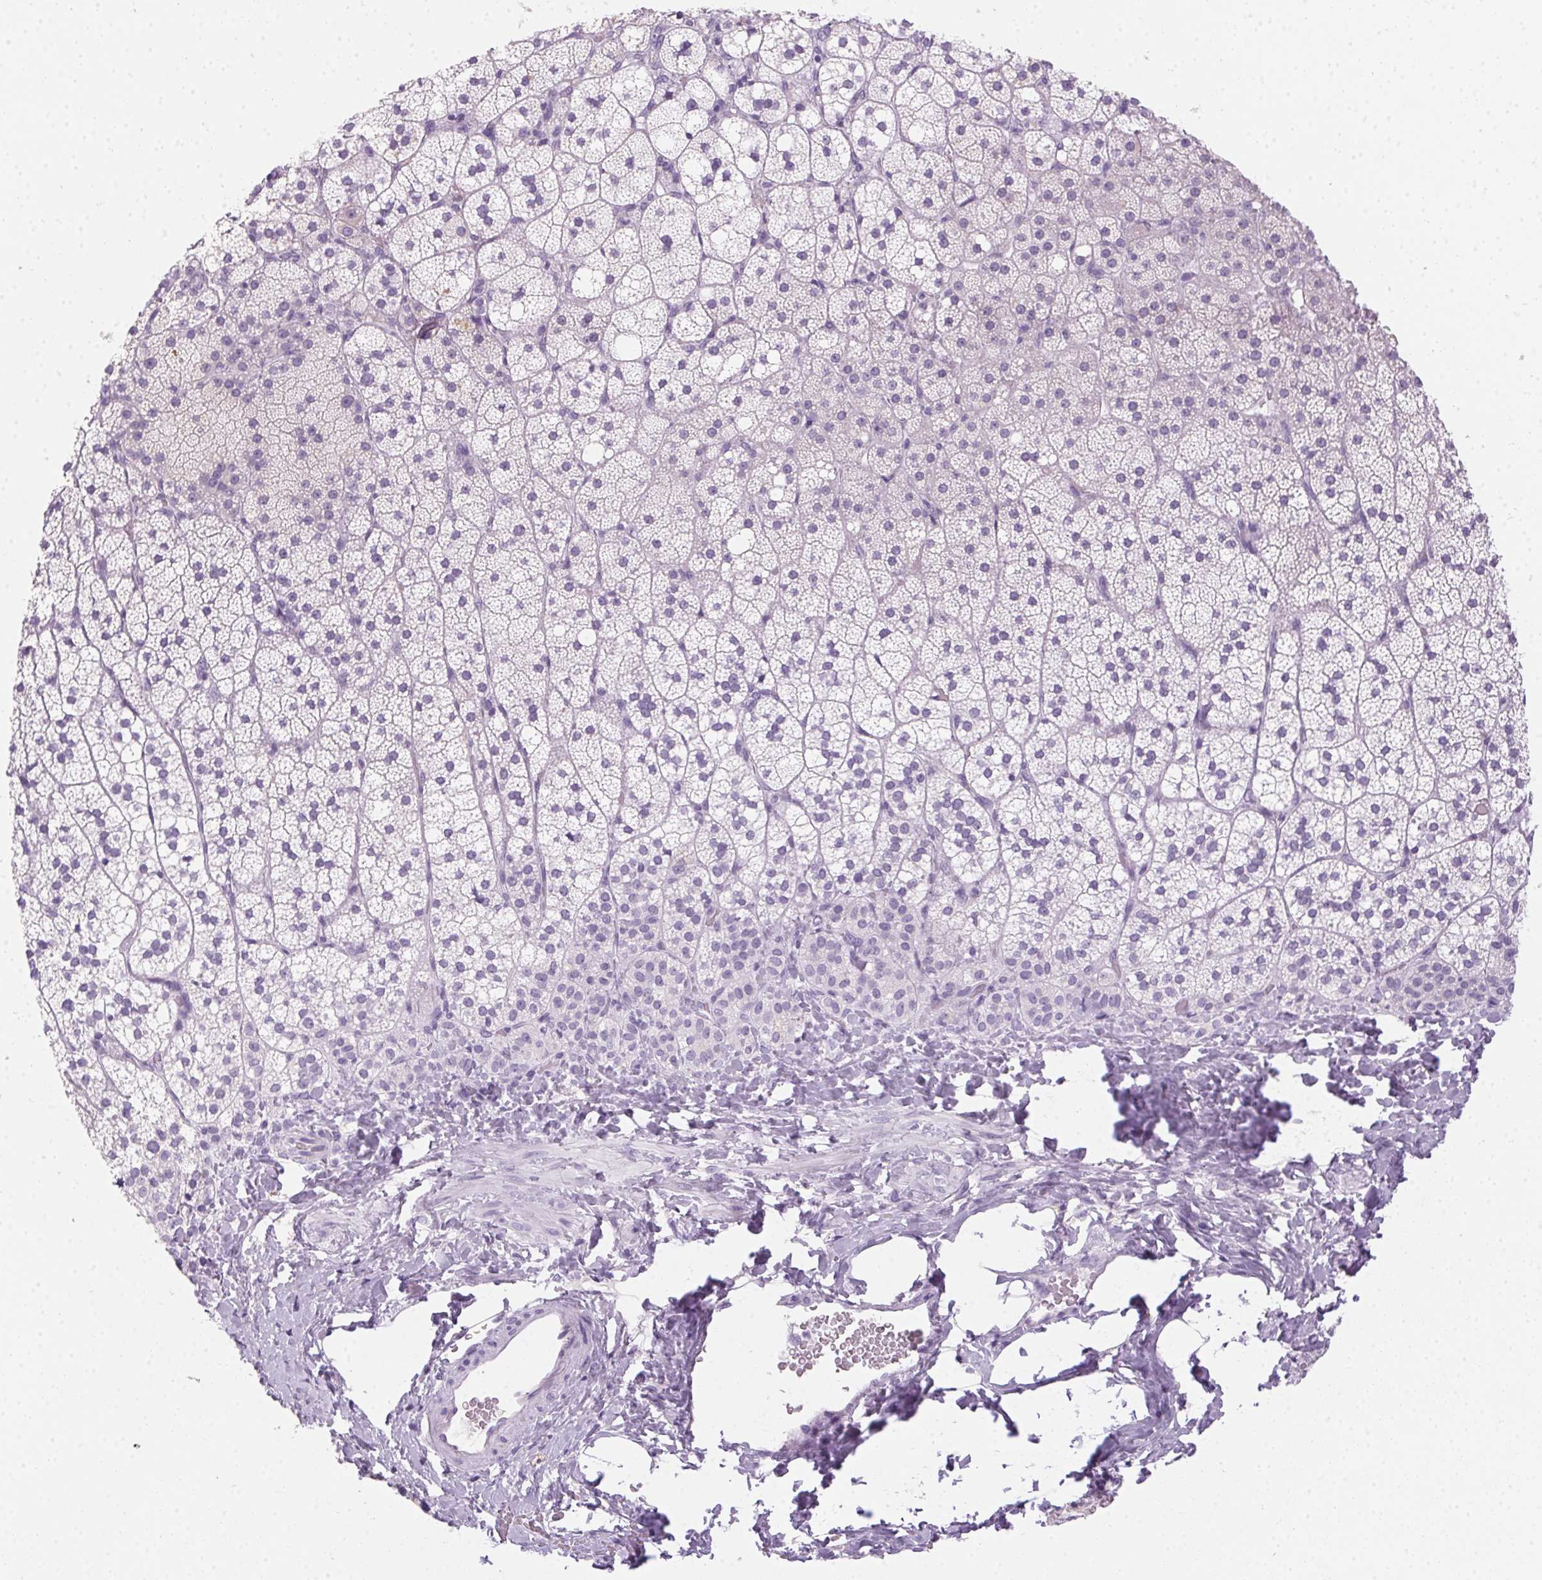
{"staining": {"intensity": "negative", "quantity": "none", "location": "none"}, "tissue": "adrenal gland", "cell_type": "Glandular cells", "image_type": "normal", "snomed": [{"axis": "morphology", "description": "Normal tissue, NOS"}, {"axis": "topography", "description": "Adrenal gland"}], "caption": "DAB immunohistochemical staining of normal human adrenal gland demonstrates no significant positivity in glandular cells. (DAB (3,3'-diaminobenzidine) immunohistochemistry visualized using brightfield microscopy, high magnification).", "gene": "POPDC2", "patient": {"sex": "male", "age": 53}}